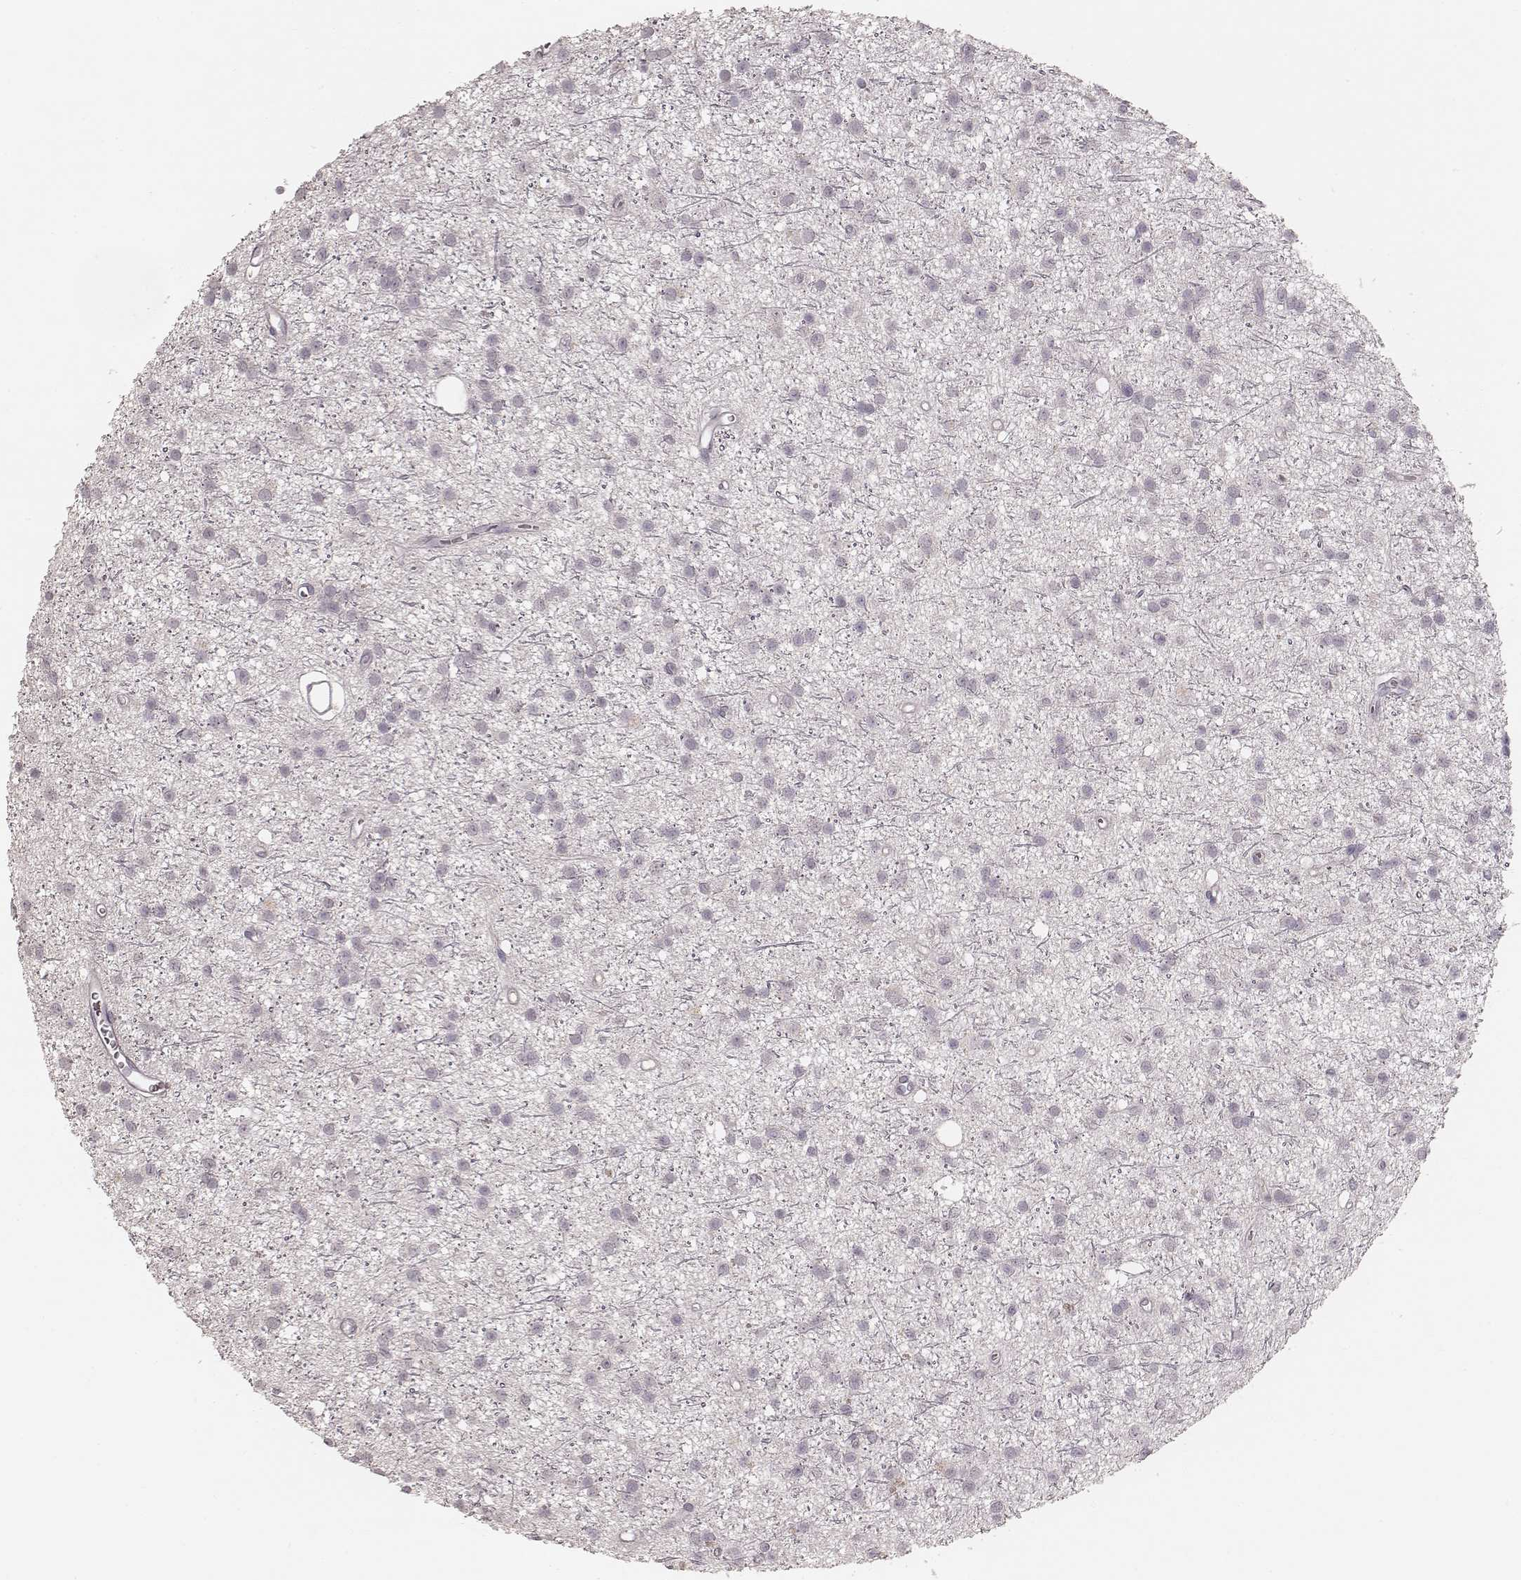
{"staining": {"intensity": "negative", "quantity": "none", "location": "none"}, "tissue": "glioma", "cell_type": "Tumor cells", "image_type": "cancer", "snomed": [{"axis": "morphology", "description": "Glioma, malignant, Low grade"}, {"axis": "topography", "description": "Brain"}], "caption": "Immunohistochemical staining of human glioma exhibits no significant expression in tumor cells.", "gene": "CD8A", "patient": {"sex": "male", "age": 27}}